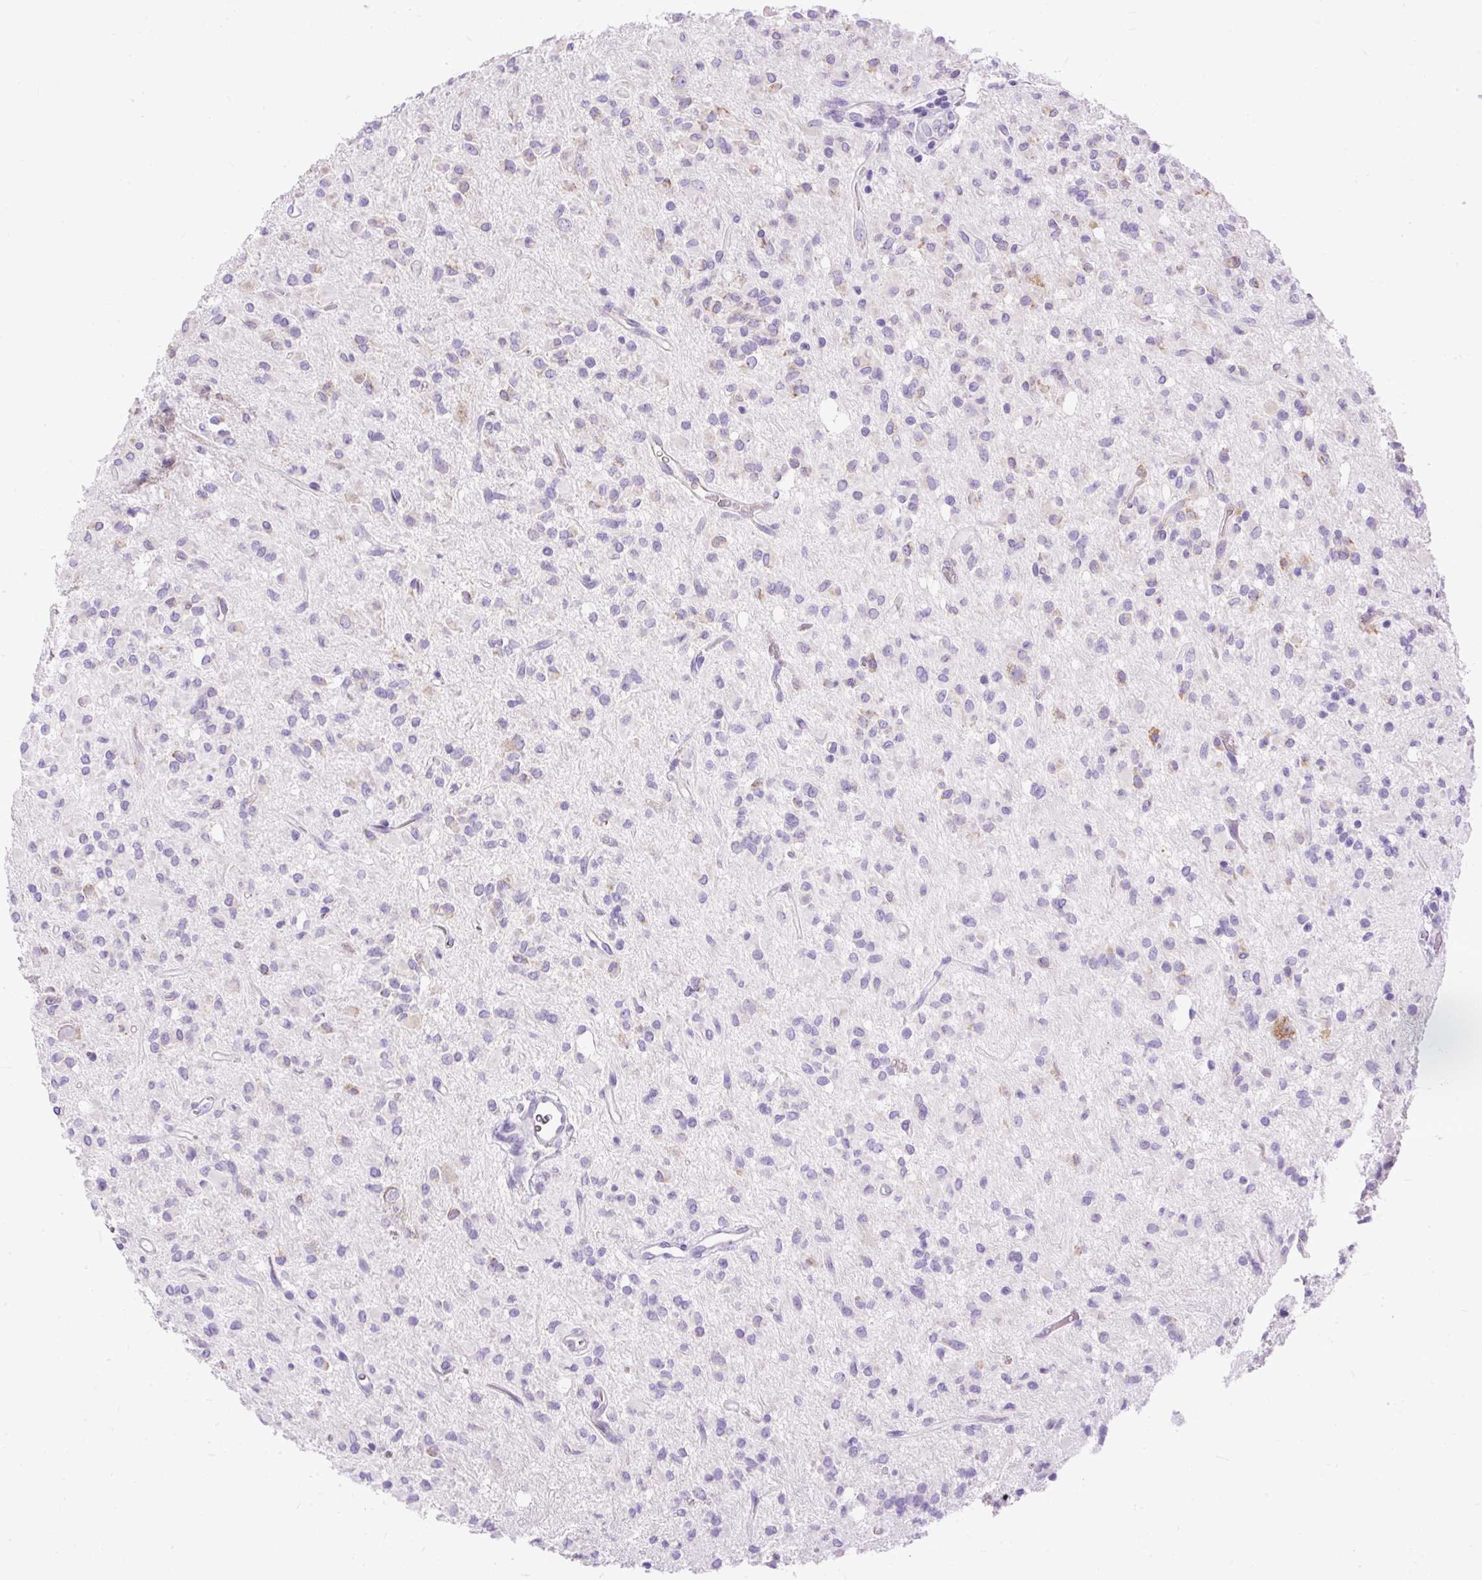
{"staining": {"intensity": "moderate", "quantity": "<25%", "location": "cytoplasmic/membranous"}, "tissue": "glioma", "cell_type": "Tumor cells", "image_type": "cancer", "snomed": [{"axis": "morphology", "description": "Glioma, malignant, Low grade"}, {"axis": "topography", "description": "Brain"}], "caption": "Malignant glioma (low-grade) stained with DAB IHC reveals low levels of moderate cytoplasmic/membranous staining in about <25% of tumor cells. The protein of interest is stained brown, and the nuclei are stained in blue (DAB (3,3'-diaminobenzidine) IHC with brightfield microscopy, high magnification).", "gene": "SYBU", "patient": {"sex": "female", "age": 33}}